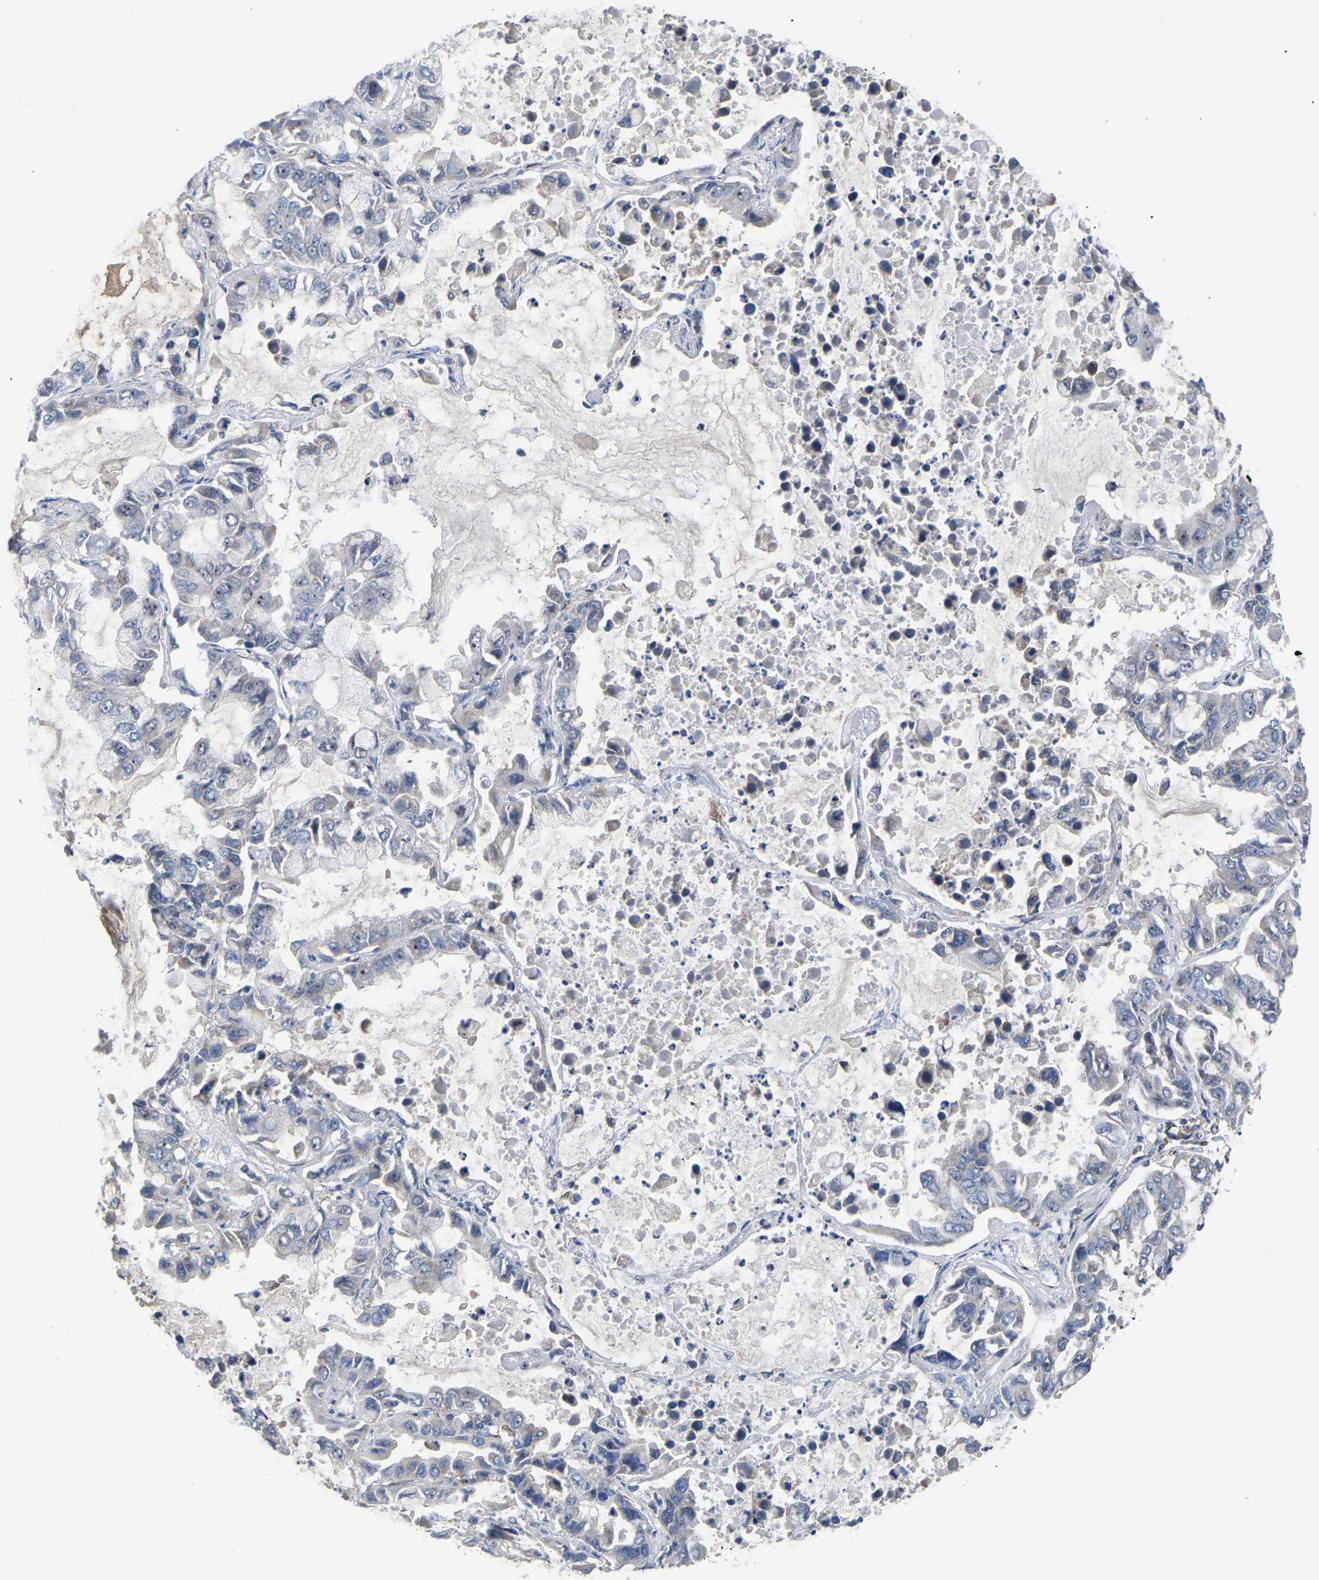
{"staining": {"intensity": "negative", "quantity": "none", "location": "none"}, "tissue": "lung cancer", "cell_type": "Tumor cells", "image_type": "cancer", "snomed": [{"axis": "morphology", "description": "Adenocarcinoma, NOS"}, {"axis": "topography", "description": "Lung"}], "caption": "A high-resolution photomicrograph shows immunohistochemistry staining of adenocarcinoma (lung), which shows no significant positivity in tumor cells.", "gene": "NOP53", "patient": {"sex": "male", "age": 64}}